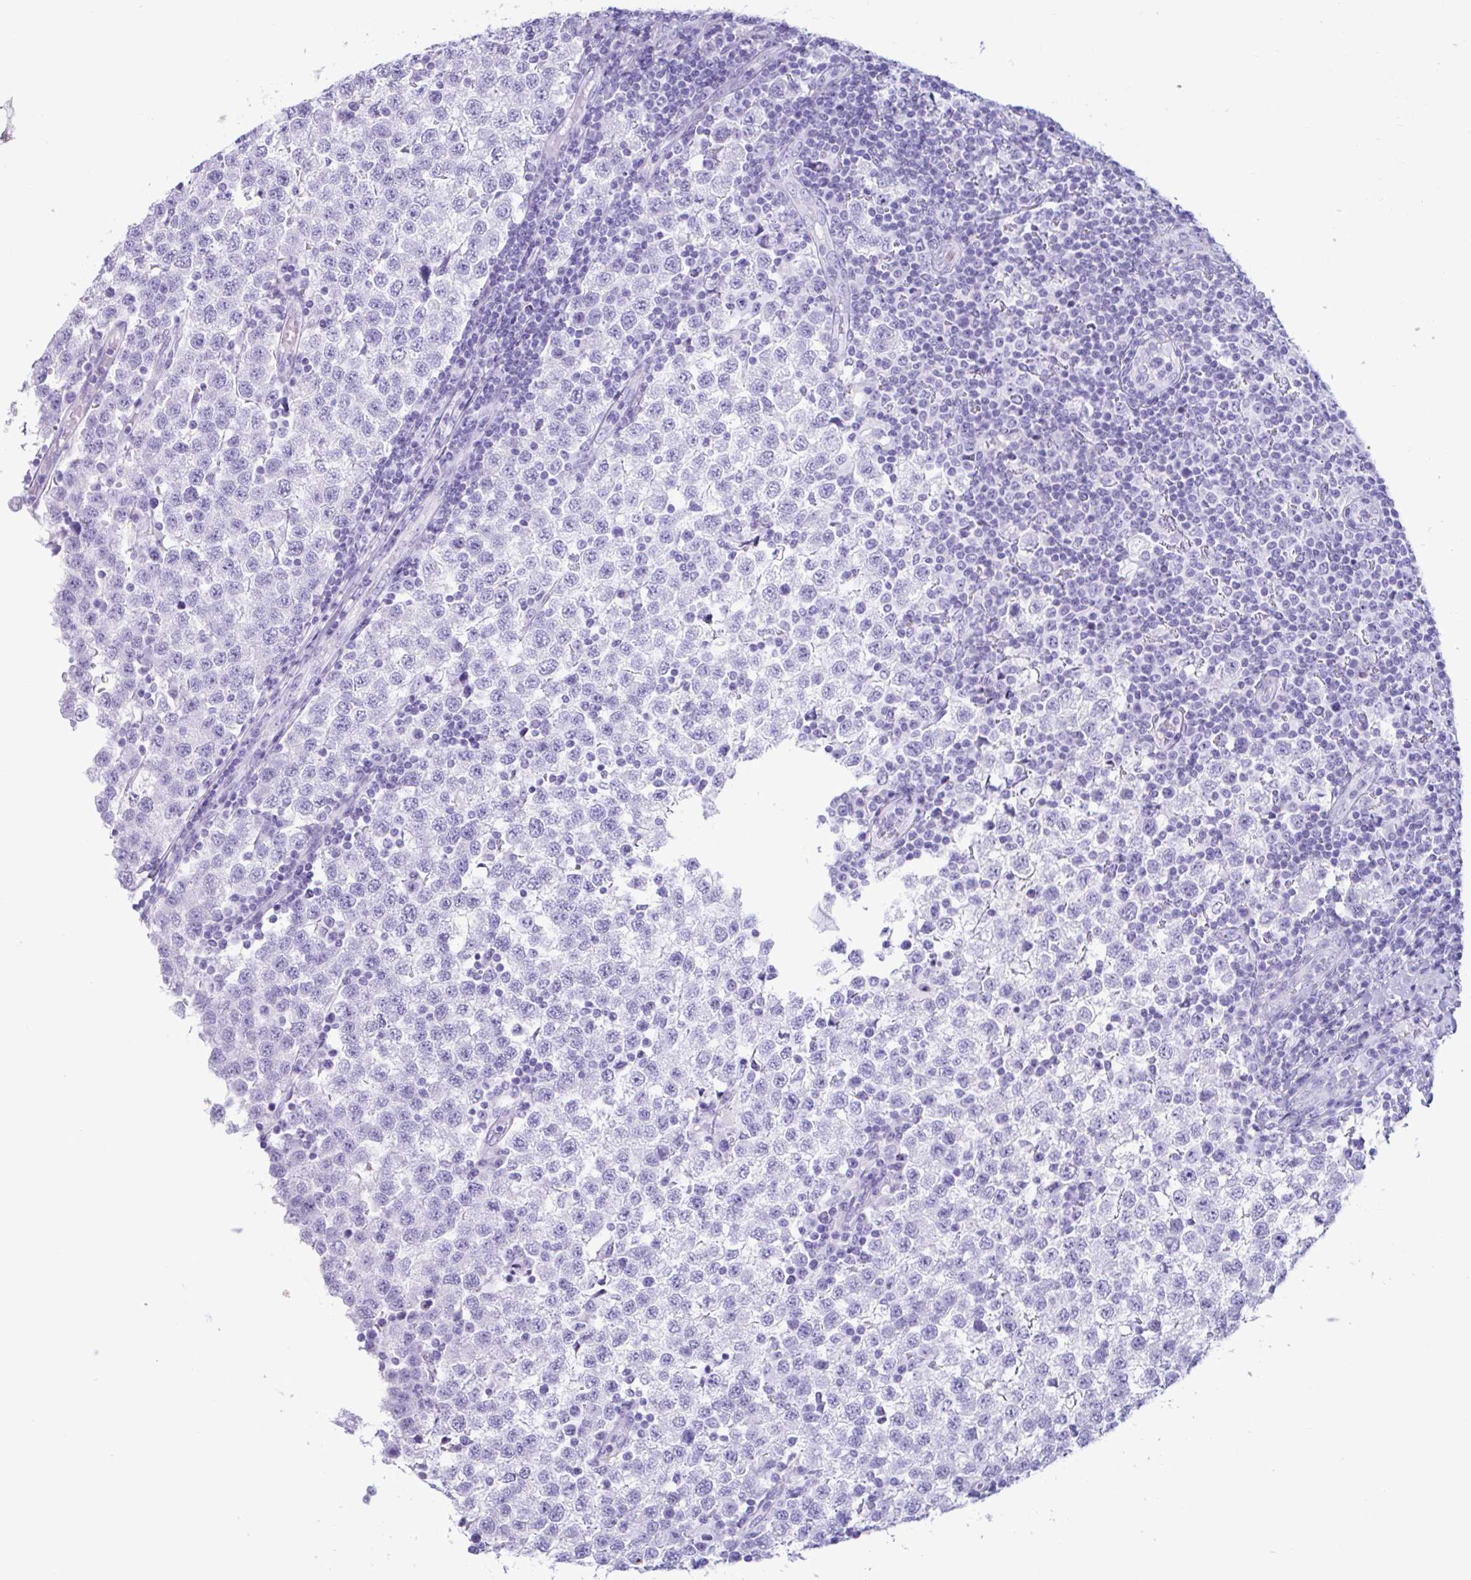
{"staining": {"intensity": "negative", "quantity": "none", "location": "none"}, "tissue": "testis cancer", "cell_type": "Tumor cells", "image_type": "cancer", "snomed": [{"axis": "morphology", "description": "Seminoma, NOS"}, {"axis": "topography", "description": "Testis"}], "caption": "High power microscopy image of an IHC histopathology image of testis seminoma, revealing no significant staining in tumor cells. Brightfield microscopy of immunohistochemistry (IHC) stained with DAB (3,3'-diaminobenzidine) (brown) and hematoxylin (blue), captured at high magnification.", "gene": "MRGPRG", "patient": {"sex": "male", "age": 34}}